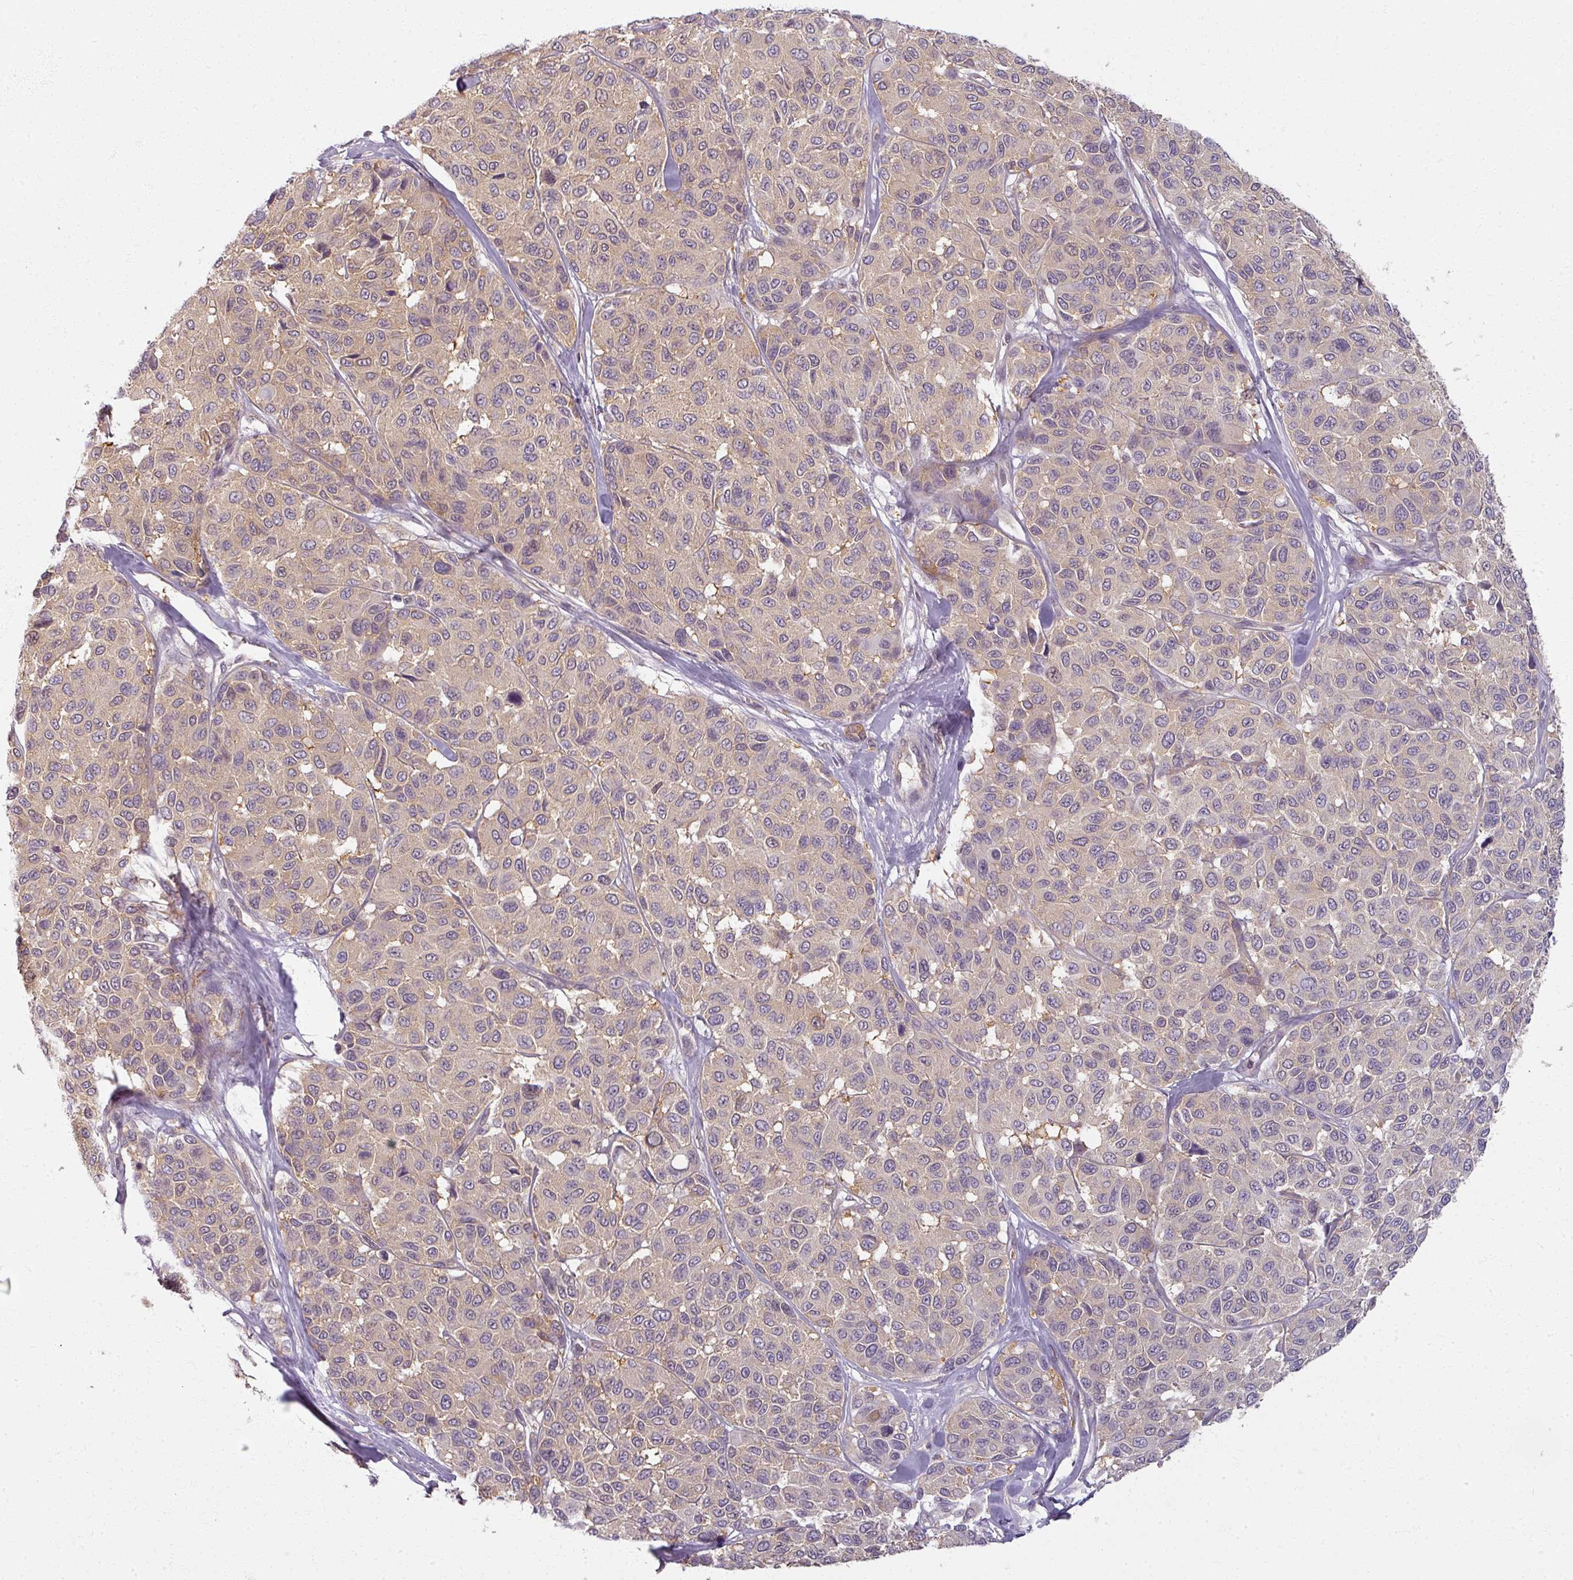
{"staining": {"intensity": "weak", "quantity": "<25%", "location": "cytoplasmic/membranous"}, "tissue": "melanoma", "cell_type": "Tumor cells", "image_type": "cancer", "snomed": [{"axis": "morphology", "description": "Malignant melanoma, NOS"}, {"axis": "topography", "description": "Skin"}], "caption": "Tumor cells are negative for protein expression in human malignant melanoma.", "gene": "AGPAT4", "patient": {"sex": "female", "age": 66}}